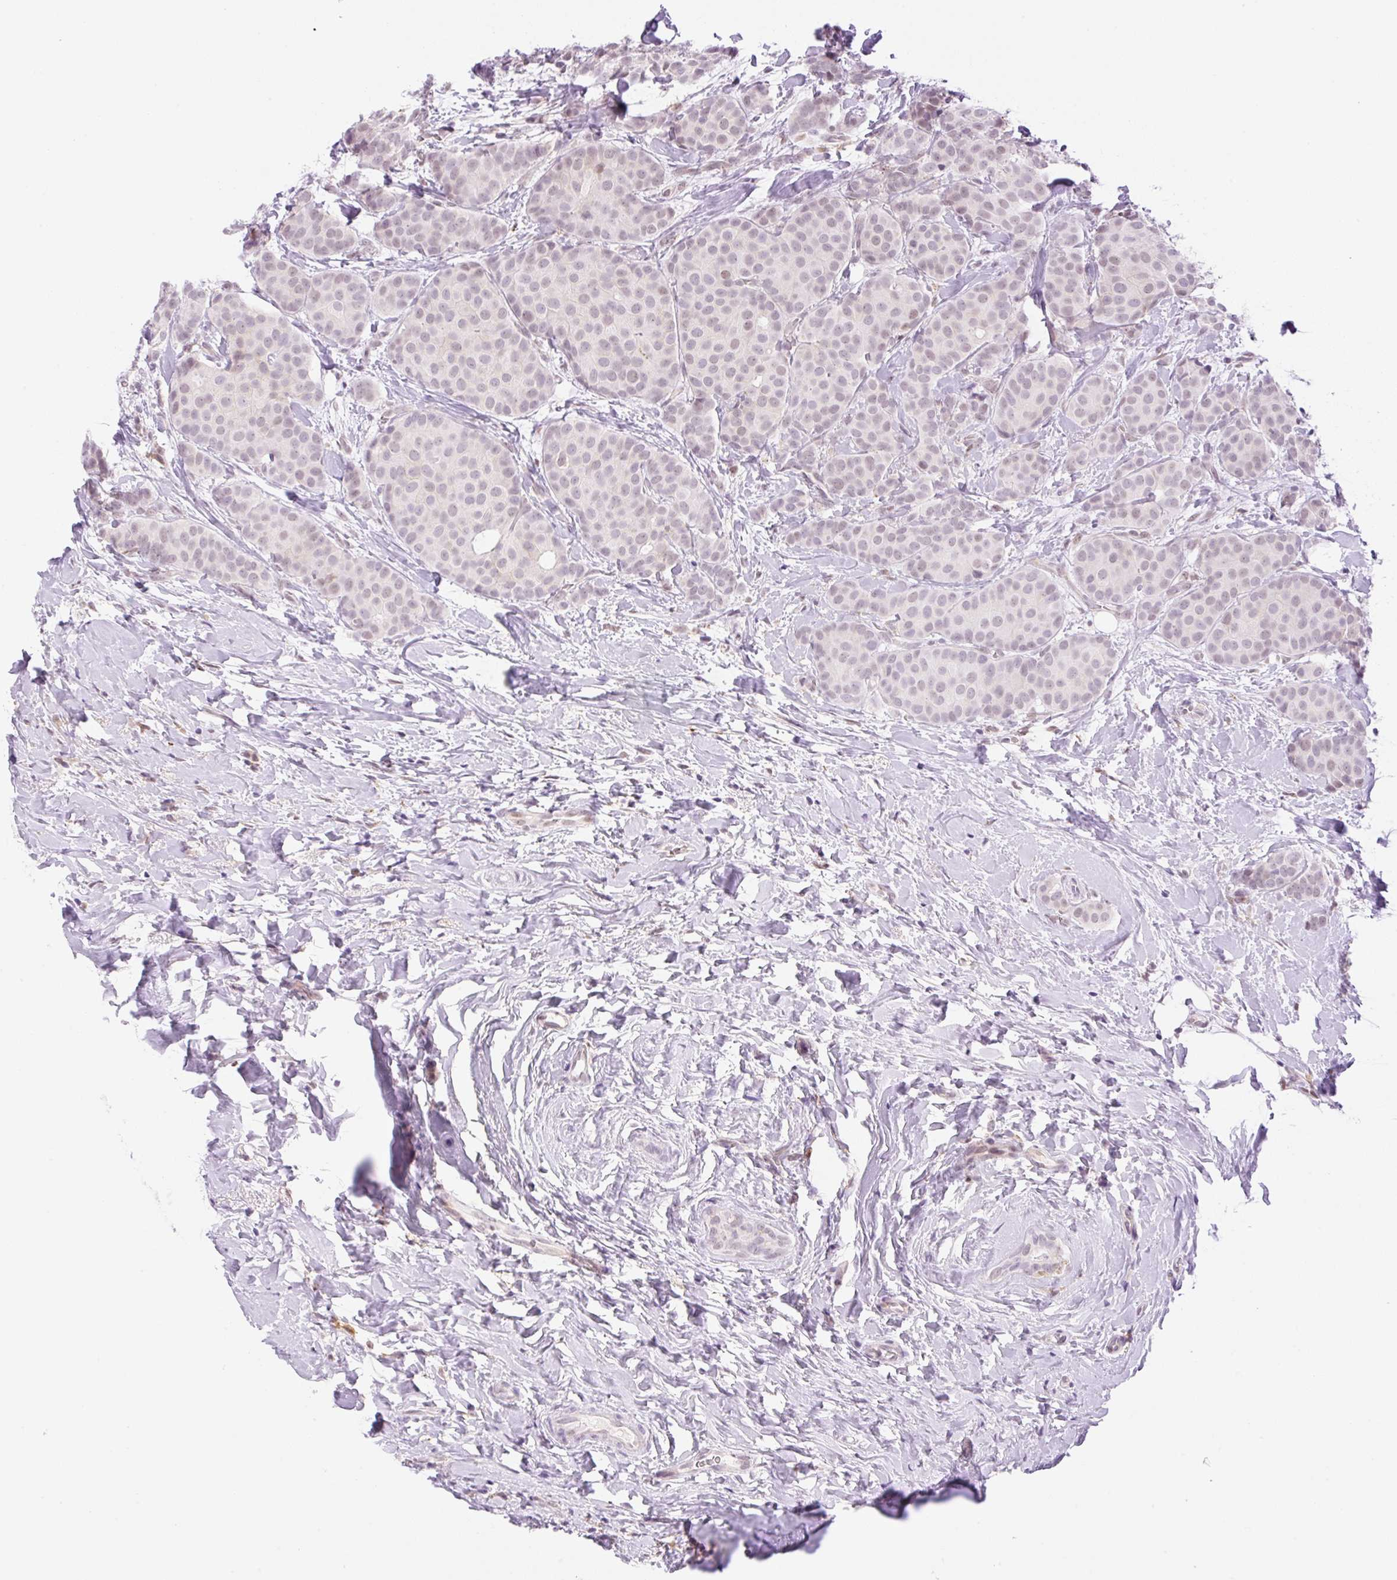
{"staining": {"intensity": "weak", "quantity": ">75%", "location": "nuclear"}, "tissue": "breast cancer", "cell_type": "Tumor cells", "image_type": "cancer", "snomed": [{"axis": "morphology", "description": "Duct carcinoma"}, {"axis": "topography", "description": "Breast"}], "caption": "This is an image of immunohistochemistry staining of breast cancer (infiltrating ductal carcinoma), which shows weak positivity in the nuclear of tumor cells.", "gene": "PALM3", "patient": {"sex": "female", "age": 70}}